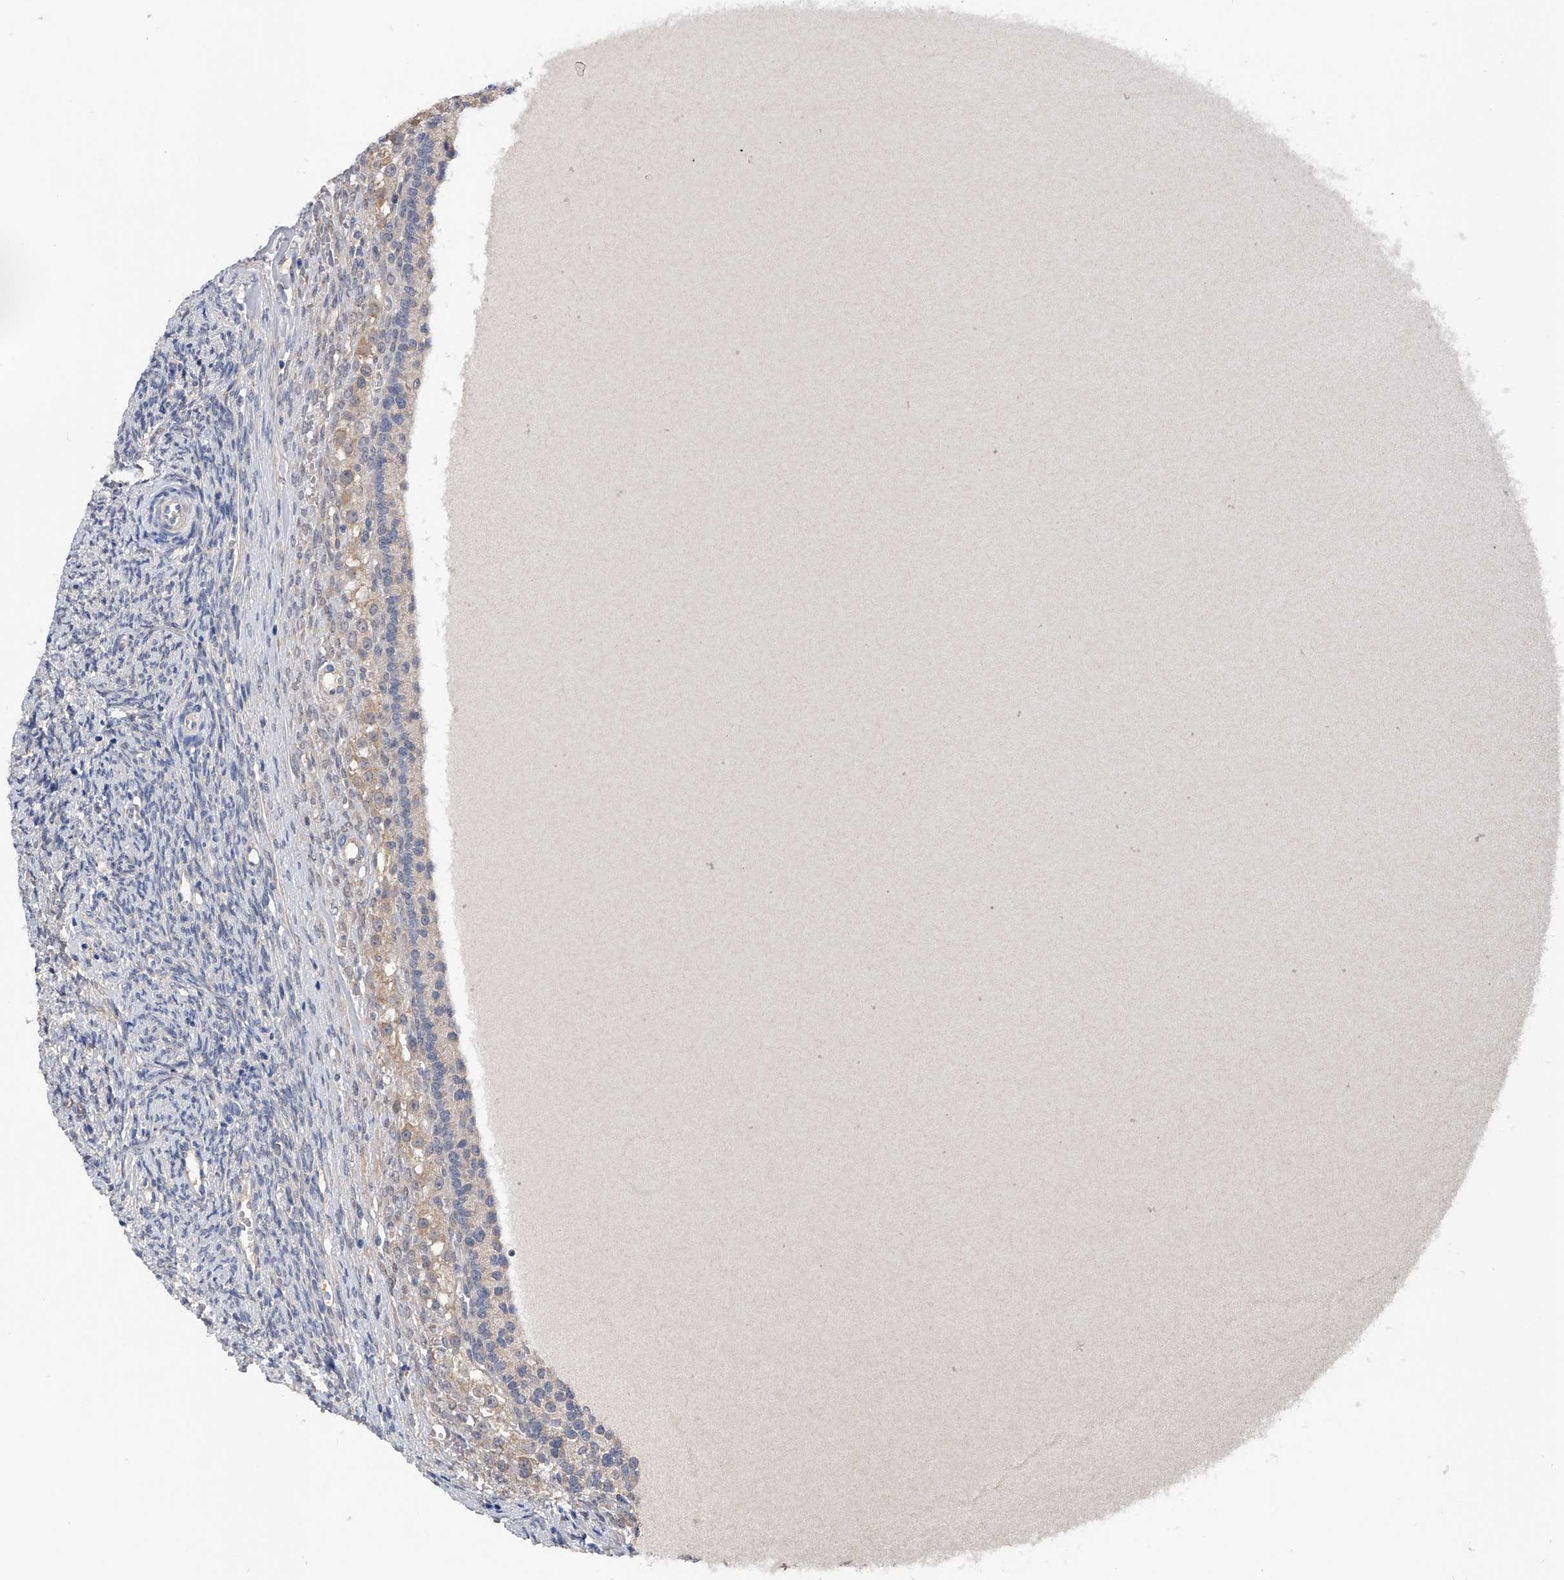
{"staining": {"intensity": "negative", "quantity": "none", "location": "none"}, "tissue": "ovary", "cell_type": "Ovarian stroma cells", "image_type": "normal", "snomed": [{"axis": "morphology", "description": "Normal tissue, NOS"}, {"axis": "topography", "description": "Ovary"}], "caption": "Micrograph shows no significant protein positivity in ovarian stroma cells of benign ovary.", "gene": "PGM3", "patient": {"sex": "female", "age": 41}}